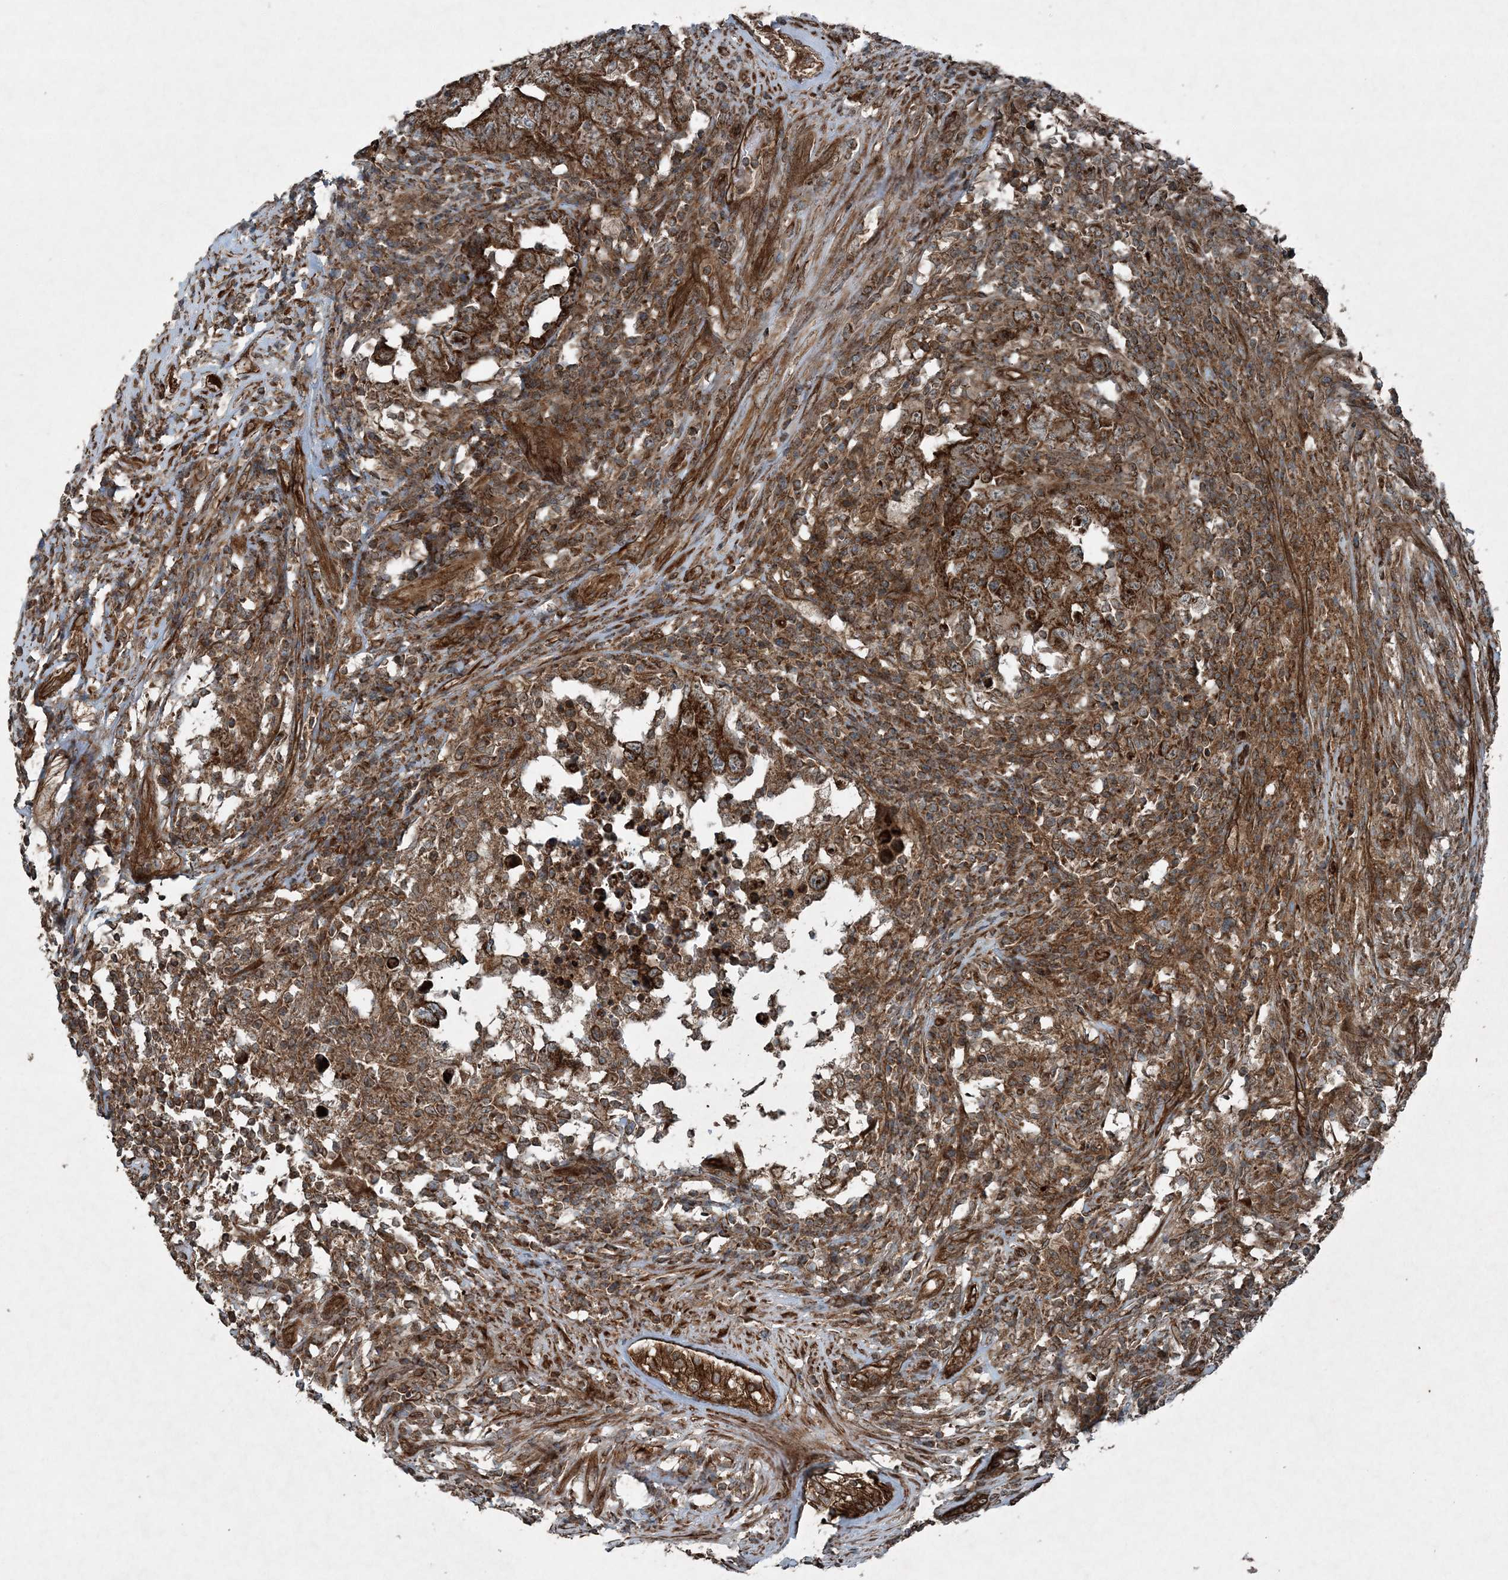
{"staining": {"intensity": "strong", "quantity": ">75%", "location": "cytoplasmic/membranous"}, "tissue": "testis cancer", "cell_type": "Tumor cells", "image_type": "cancer", "snomed": [{"axis": "morphology", "description": "Carcinoma, Embryonal, NOS"}, {"axis": "topography", "description": "Testis"}], "caption": "Brown immunohistochemical staining in human testis cancer demonstrates strong cytoplasmic/membranous positivity in about >75% of tumor cells.", "gene": "COPS7B", "patient": {"sex": "male", "age": 26}}